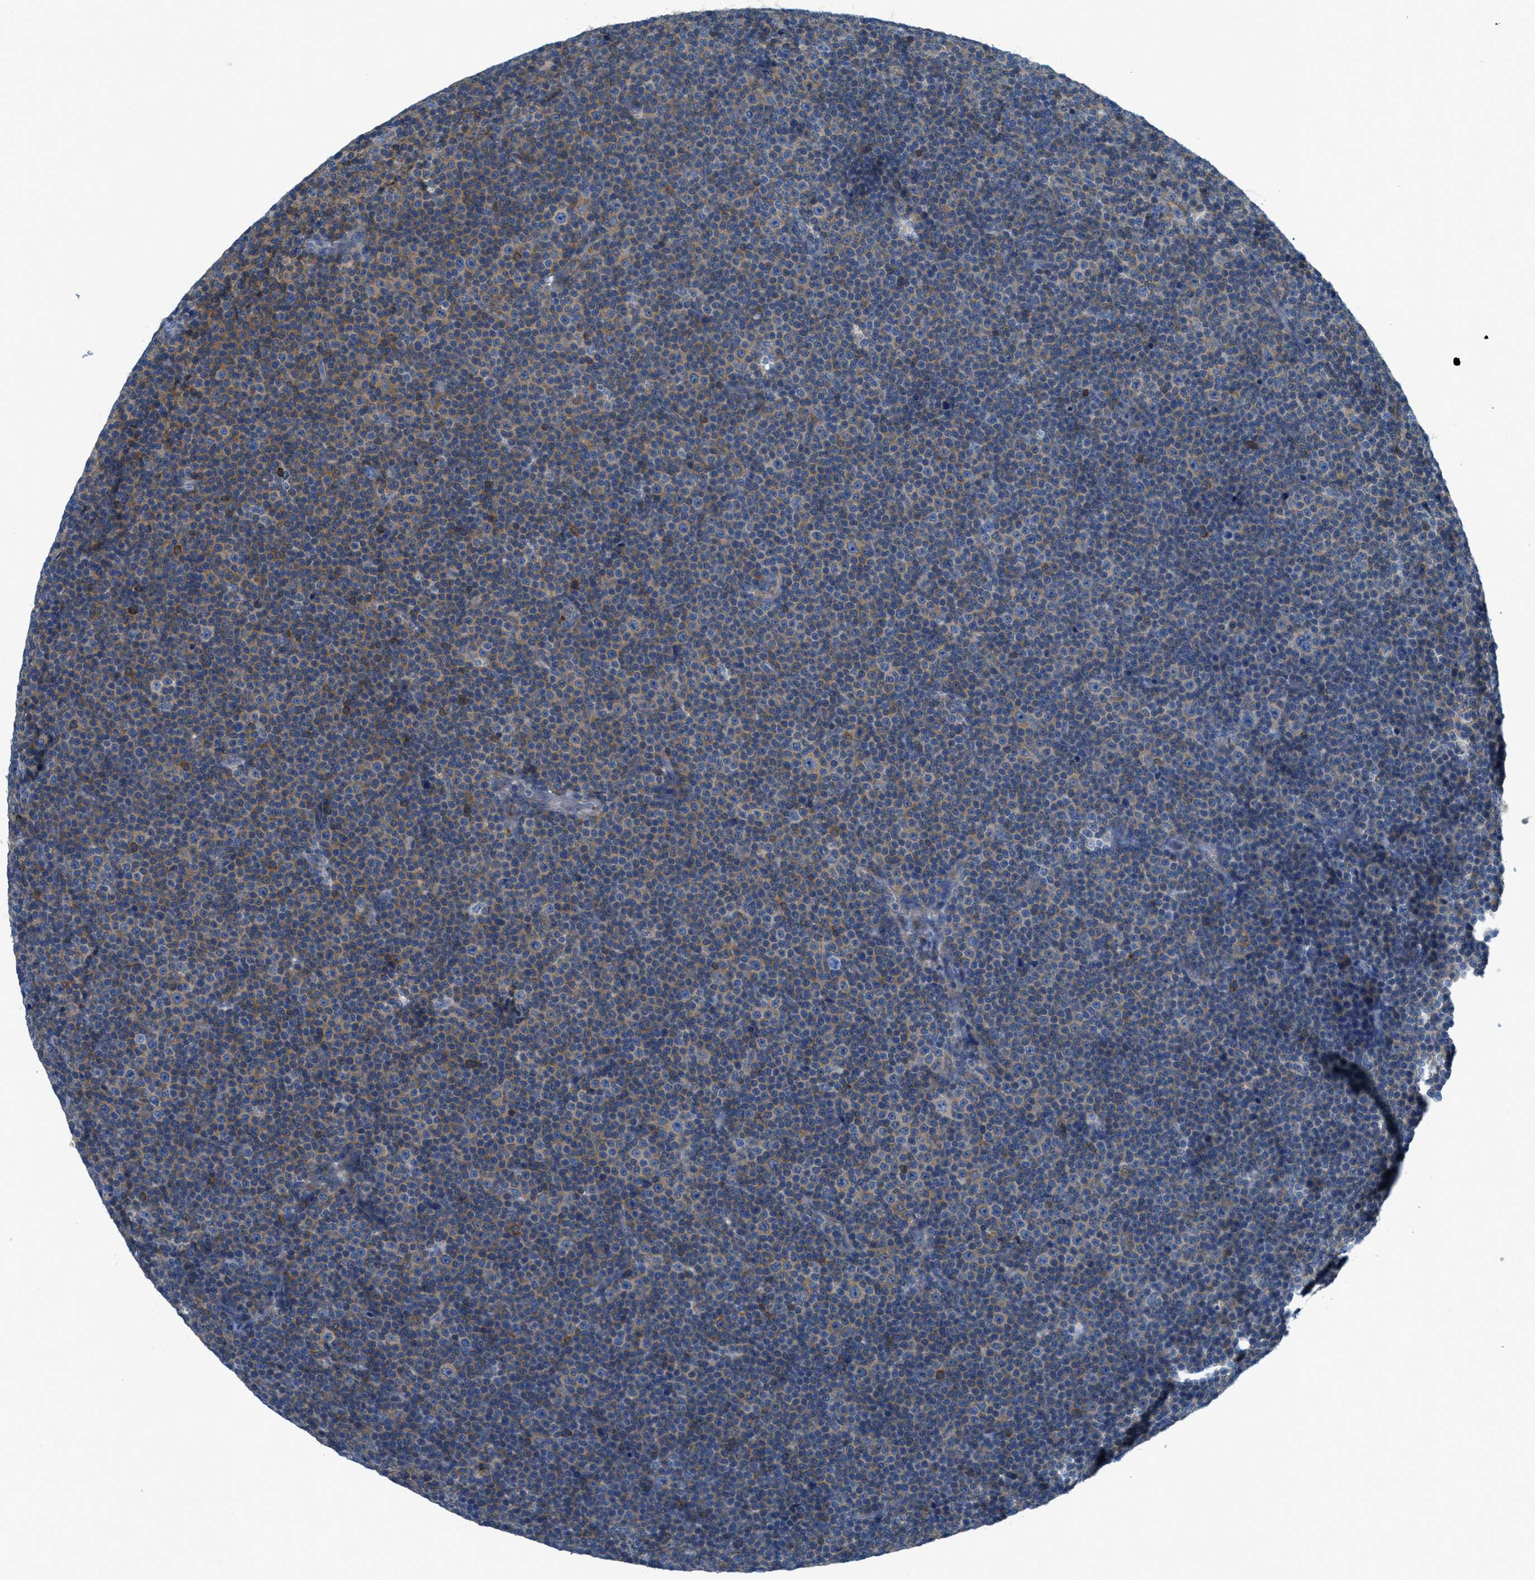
{"staining": {"intensity": "moderate", "quantity": "25%-75%", "location": "cytoplasmic/membranous"}, "tissue": "lymphoma", "cell_type": "Tumor cells", "image_type": "cancer", "snomed": [{"axis": "morphology", "description": "Malignant lymphoma, non-Hodgkin's type, Low grade"}, {"axis": "topography", "description": "Lymph node"}], "caption": "Protein staining by IHC displays moderate cytoplasmic/membranous positivity in approximately 25%-75% of tumor cells in malignant lymphoma, non-Hodgkin's type (low-grade).", "gene": "MAPRE2", "patient": {"sex": "female", "age": 67}}